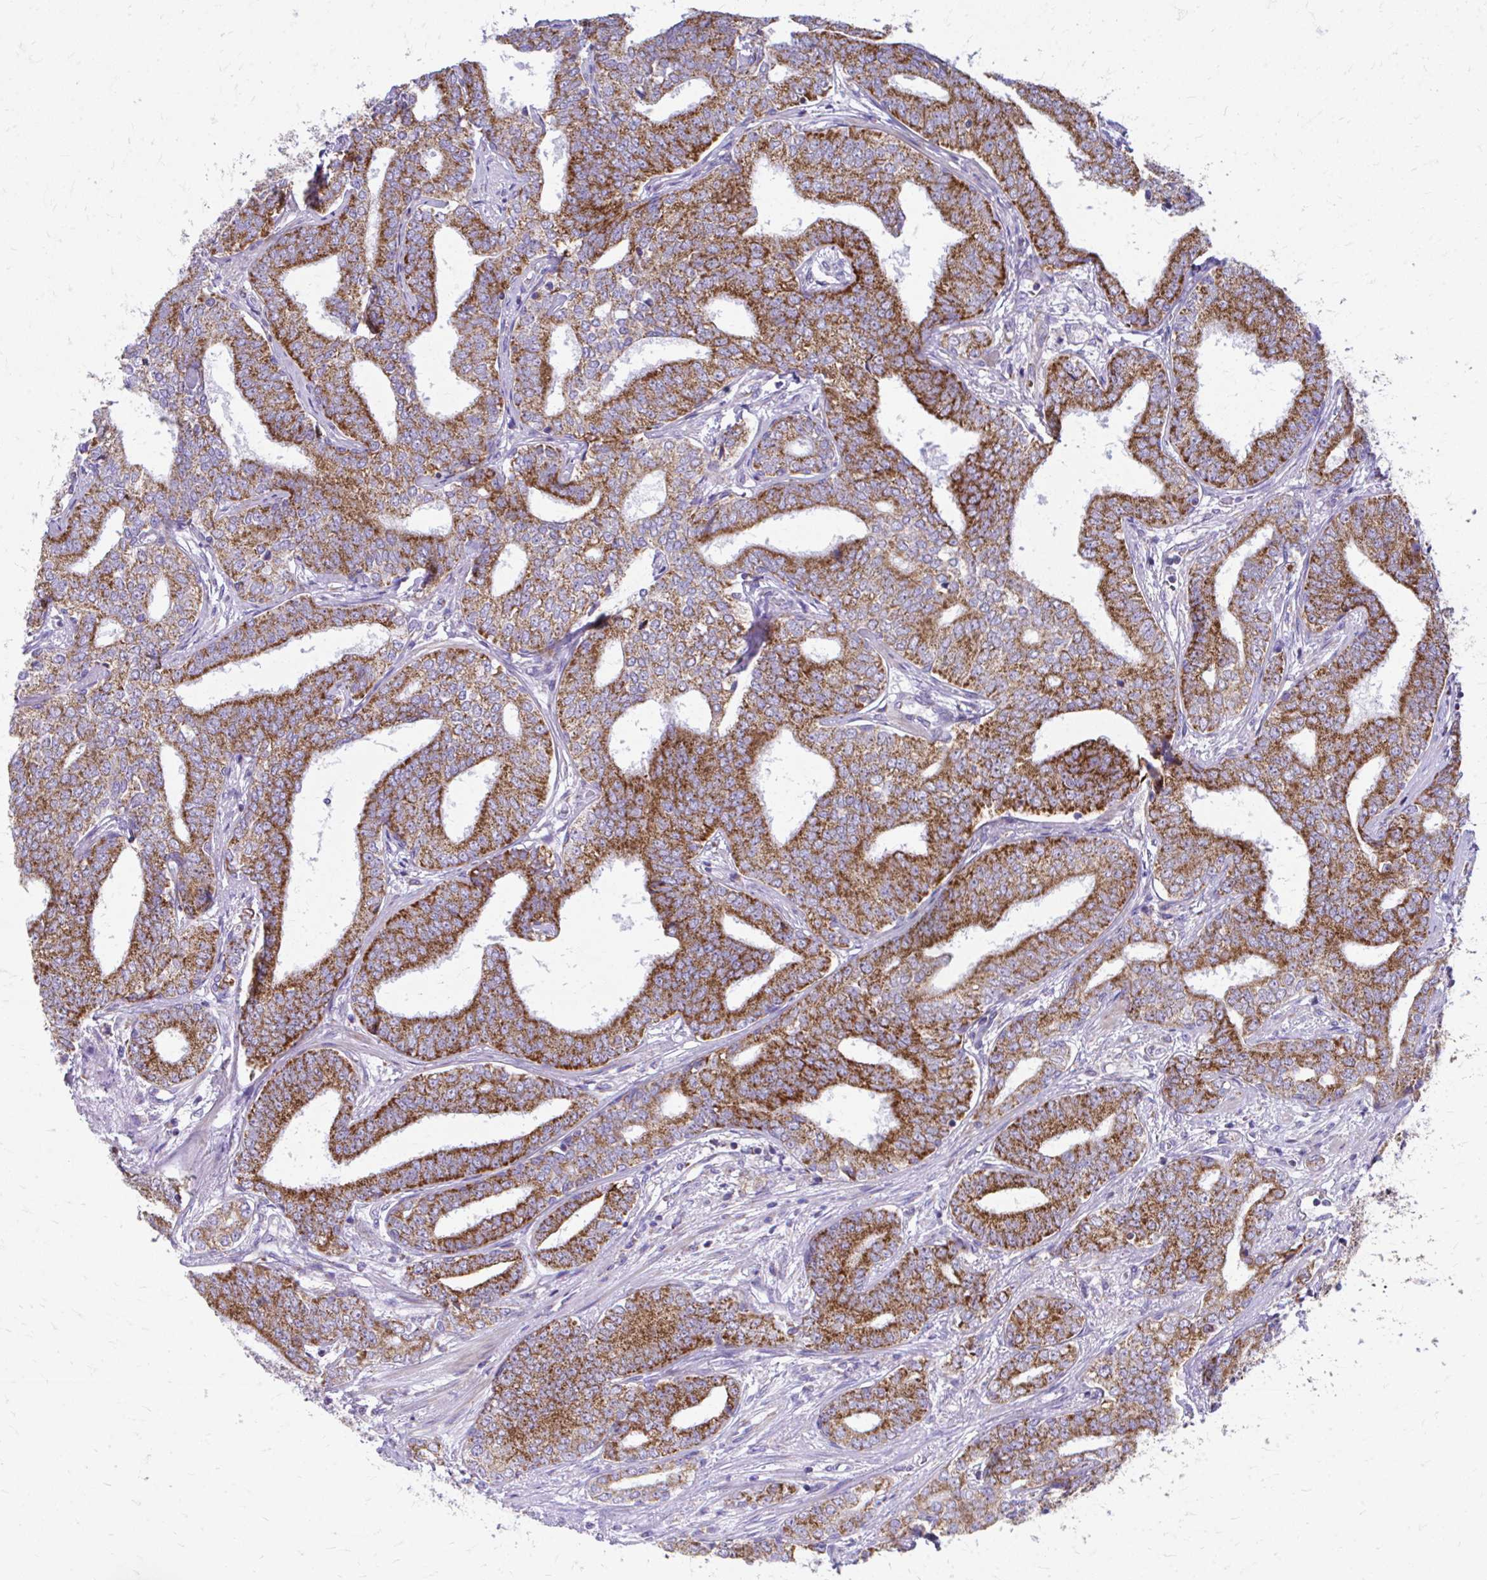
{"staining": {"intensity": "strong", "quantity": ">75%", "location": "cytoplasmic/membranous"}, "tissue": "prostate cancer", "cell_type": "Tumor cells", "image_type": "cancer", "snomed": [{"axis": "morphology", "description": "Adenocarcinoma, High grade"}, {"axis": "topography", "description": "Prostate"}], "caption": "Immunohistochemistry (IHC) (DAB) staining of human prostate cancer displays strong cytoplasmic/membranous protein expression in approximately >75% of tumor cells. (Stains: DAB (3,3'-diaminobenzidine) in brown, nuclei in blue, Microscopy: brightfield microscopy at high magnification).", "gene": "MRPL19", "patient": {"sex": "male", "age": 72}}